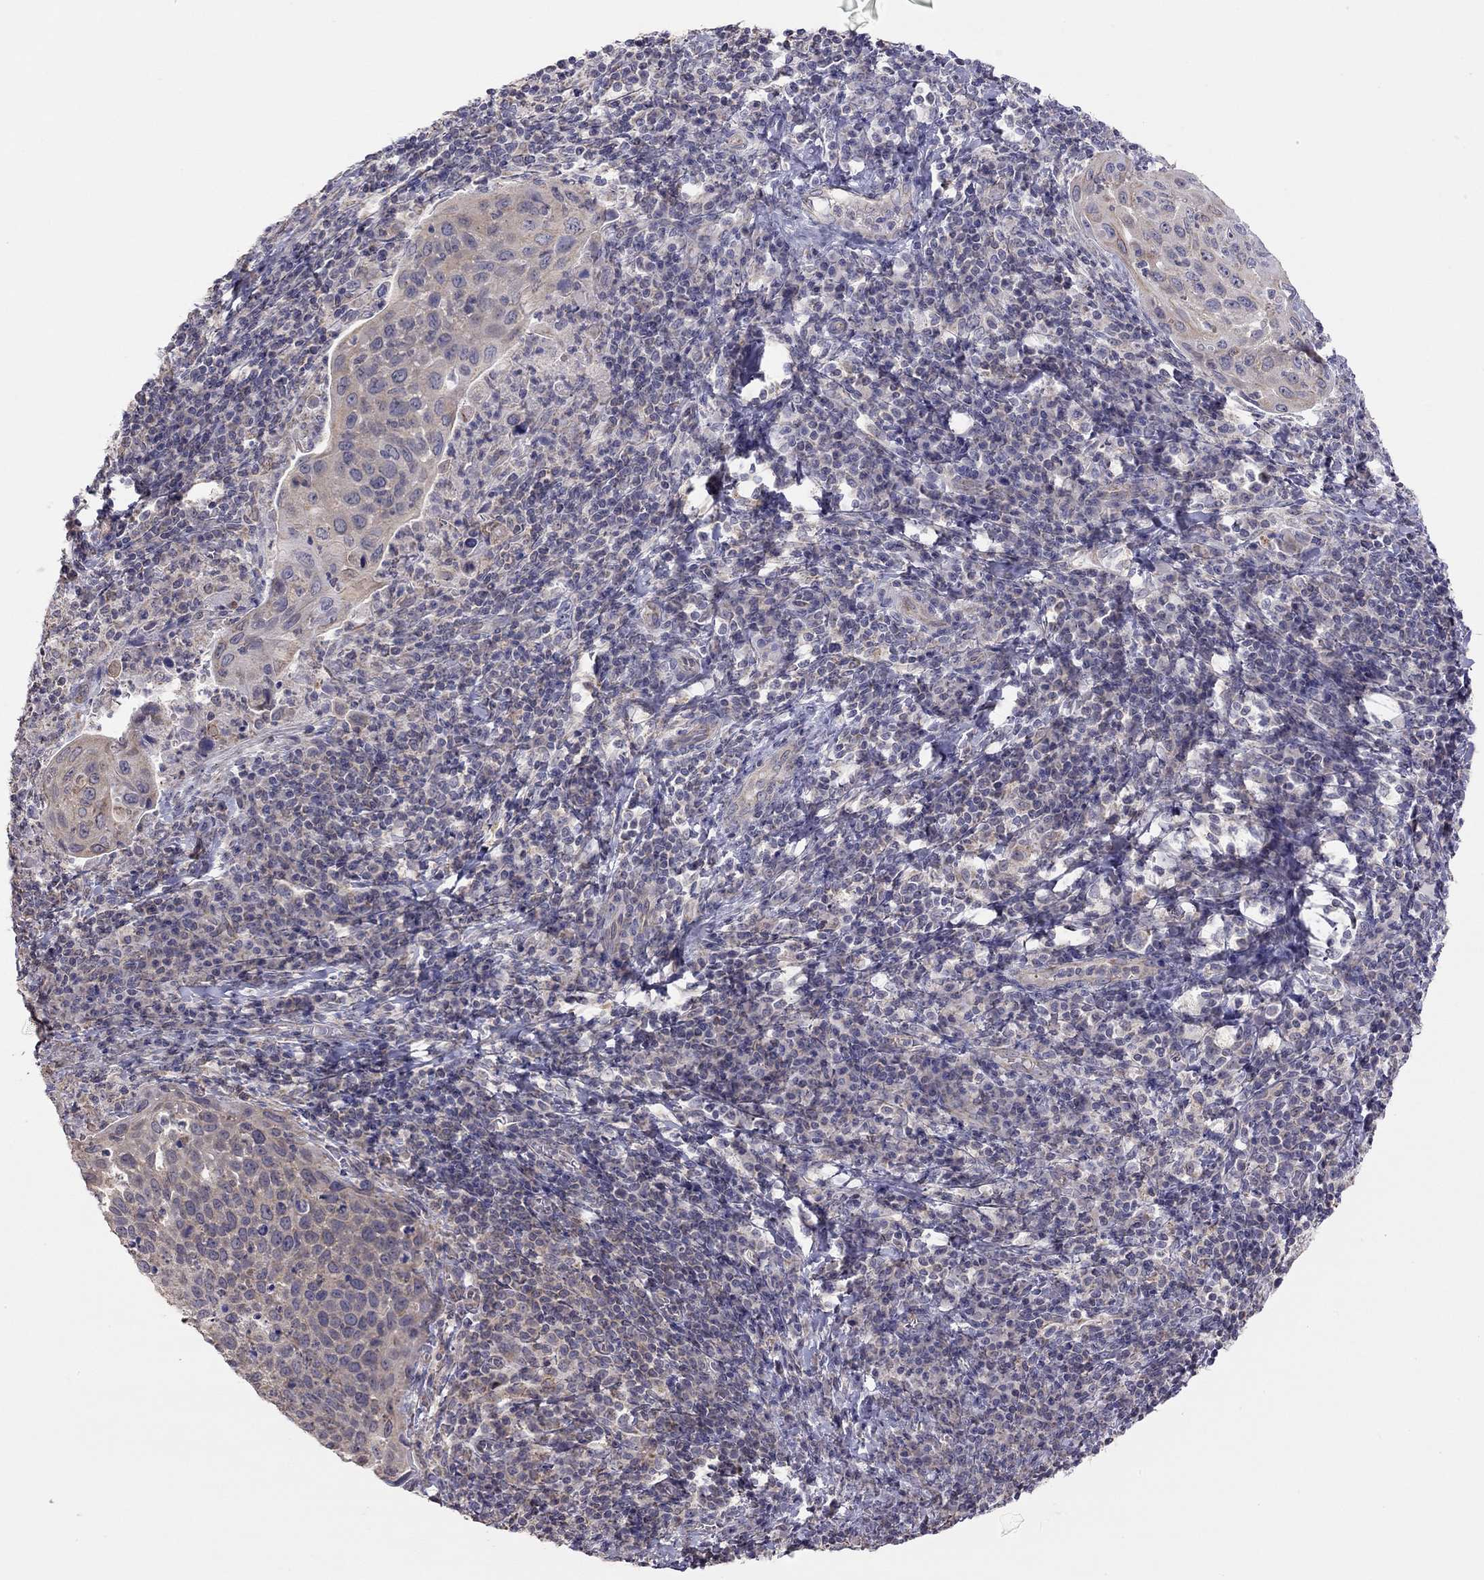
{"staining": {"intensity": "weak", "quantity": ">75%", "location": "cytoplasmic/membranous"}, "tissue": "cervical cancer", "cell_type": "Tumor cells", "image_type": "cancer", "snomed": [{"axis": "morphology", "description": "Squamous cell carcinoma, NOS"}, {"axis": "topography", "description": "Cervix"}], "caption": "High-power microscopy captured an immunohistochemistry photomicrograph of squamous cell carcinoma (cervical), revealing weak cytoplasmic/membranous expression in approximately >75% of tumor cells.", "gene": "LRIT3", "patient": {"sex": "female", "age": 54}}